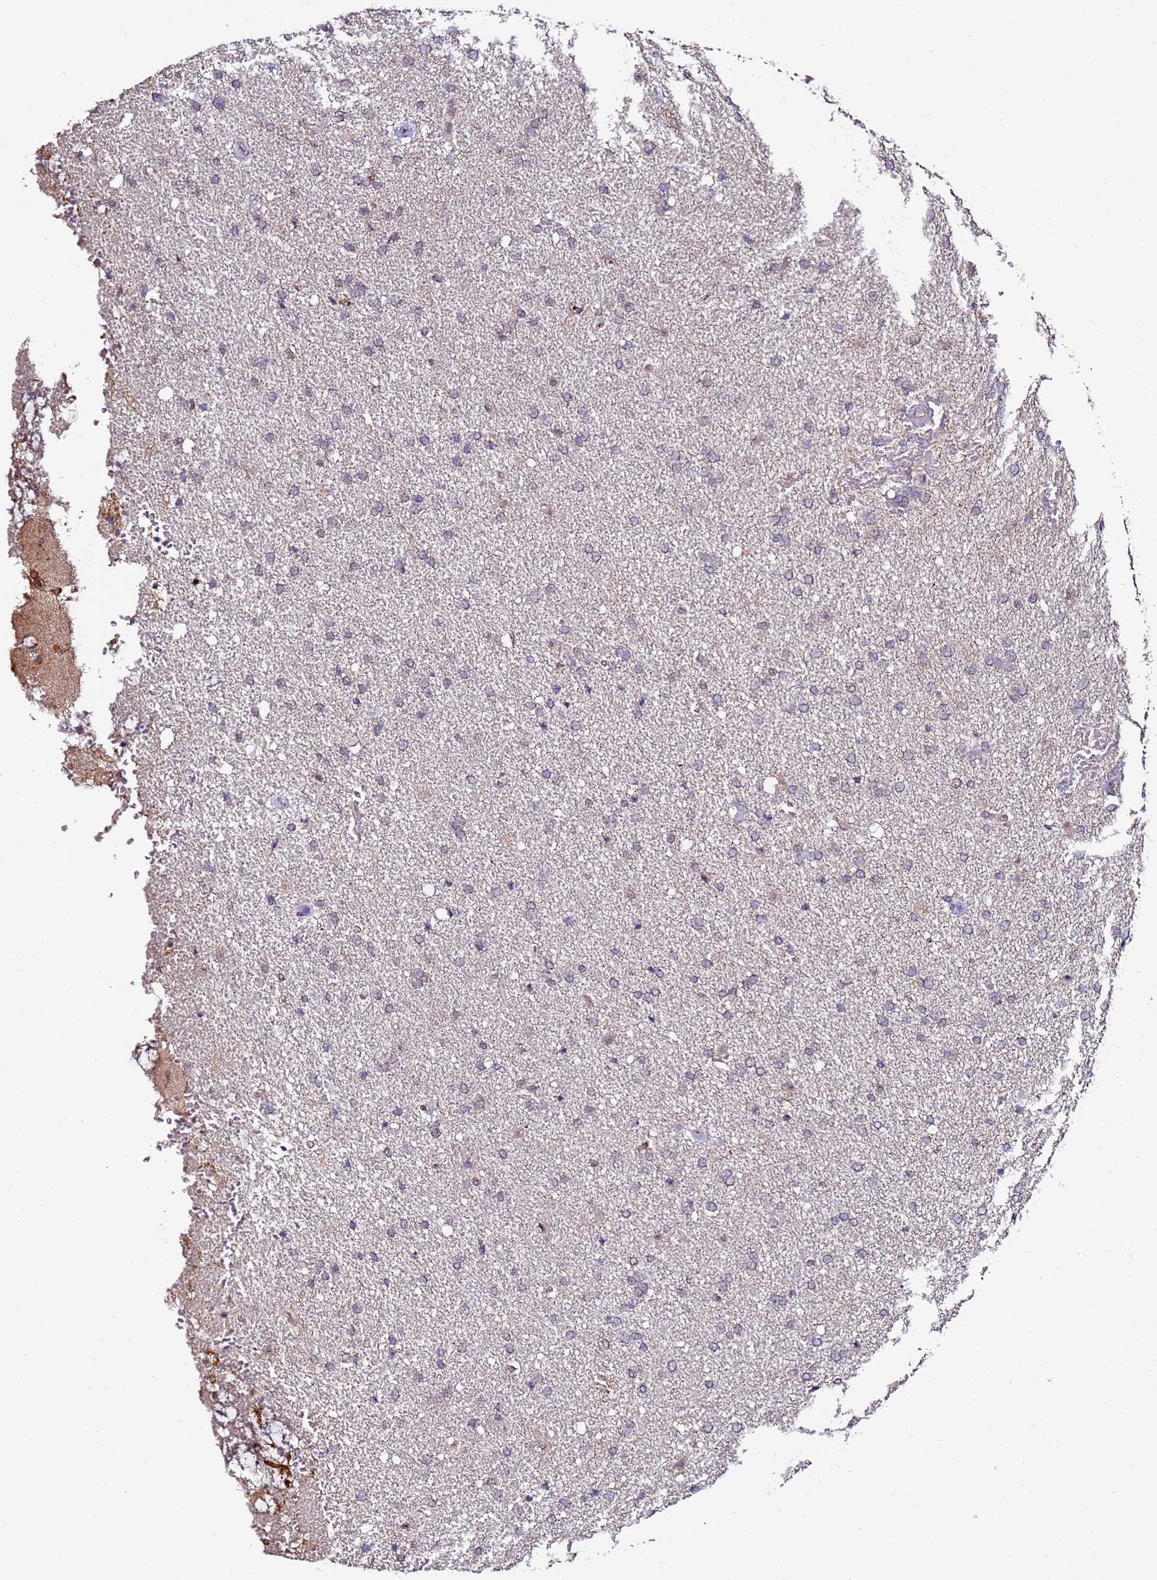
{"staining": {"intensity": "negative", "quantity": "none", "location": "none"}, "tissue": "glioma", "cell_type": "Tumor cells", "image_type": "cancer", "snomed": [{"axis": "morphology", "description": "Glioma, malignant, High grade"}, {"axis": "topography", "description": "Brain"}], "caption": "High power microscopy image of an immunohistochemistry micrograph of malignant high-grade glioma, revealing no significant expression in tumor cells.", "gene": "DUSP28", "patient": {"sex": "male", "age": 72}}